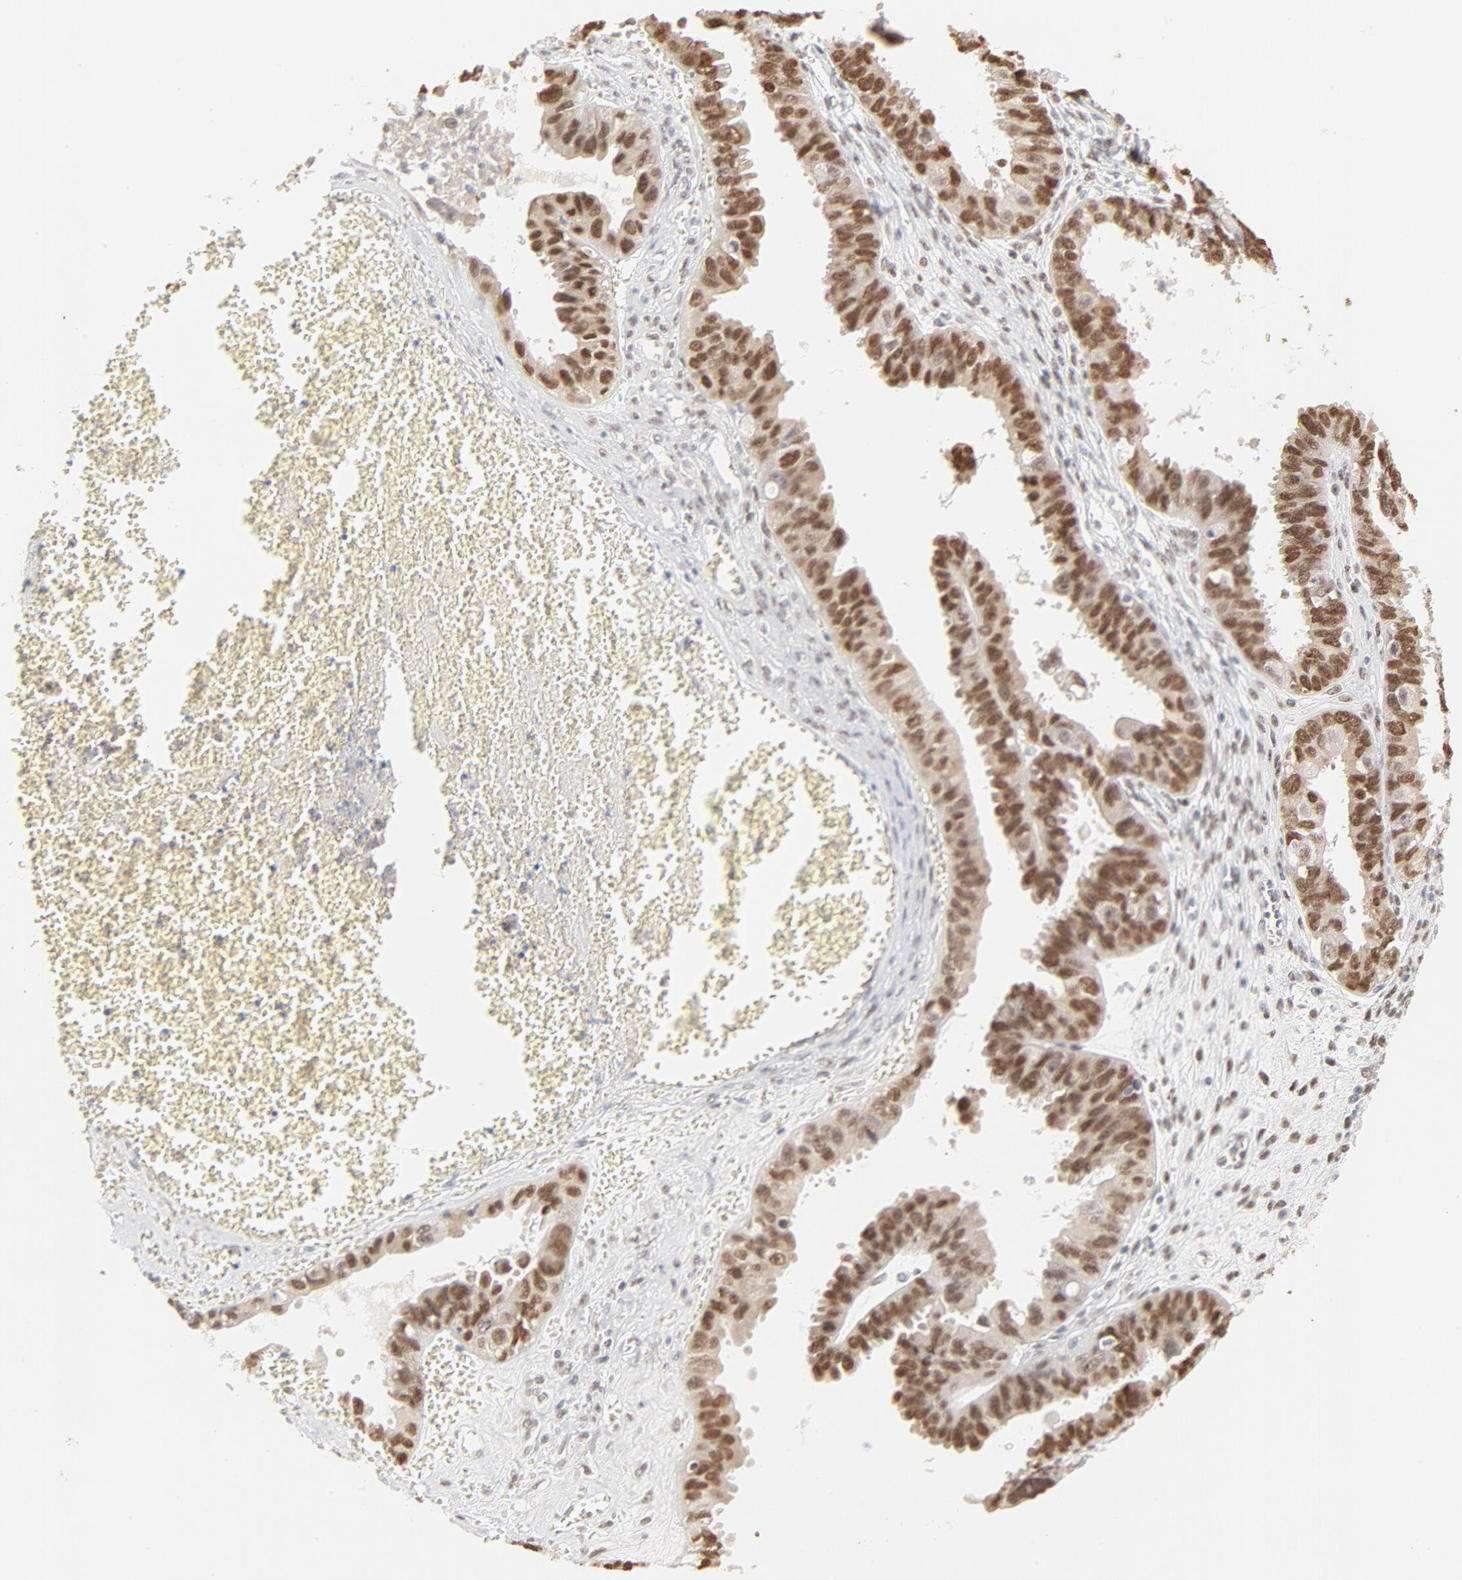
{"staining": {"intensity": "moderate", "quantity": ">75%", "location": "nuclear"}, "tissue": "ovarian cancer", "cell_type": "Tumor cells", "image_type": "cancer", "snomed": [{"axis": "morphology", "description": "Carcinoma, endometroid"}, {"axis": "topography", "description": "Ovary"}], "caption": "A histopathology image of ovarian endometroid carcinoma stained for a protein reveals moderate nuclear brown staining in tumor cells. The staining was performed using DAB to visualize the protein expression in brown, while the nuclei were stained in blue with hematoxylin (Magnification: 20x).", "gene": "PBX3", "patient": {"sex": "female", "age": 85}}